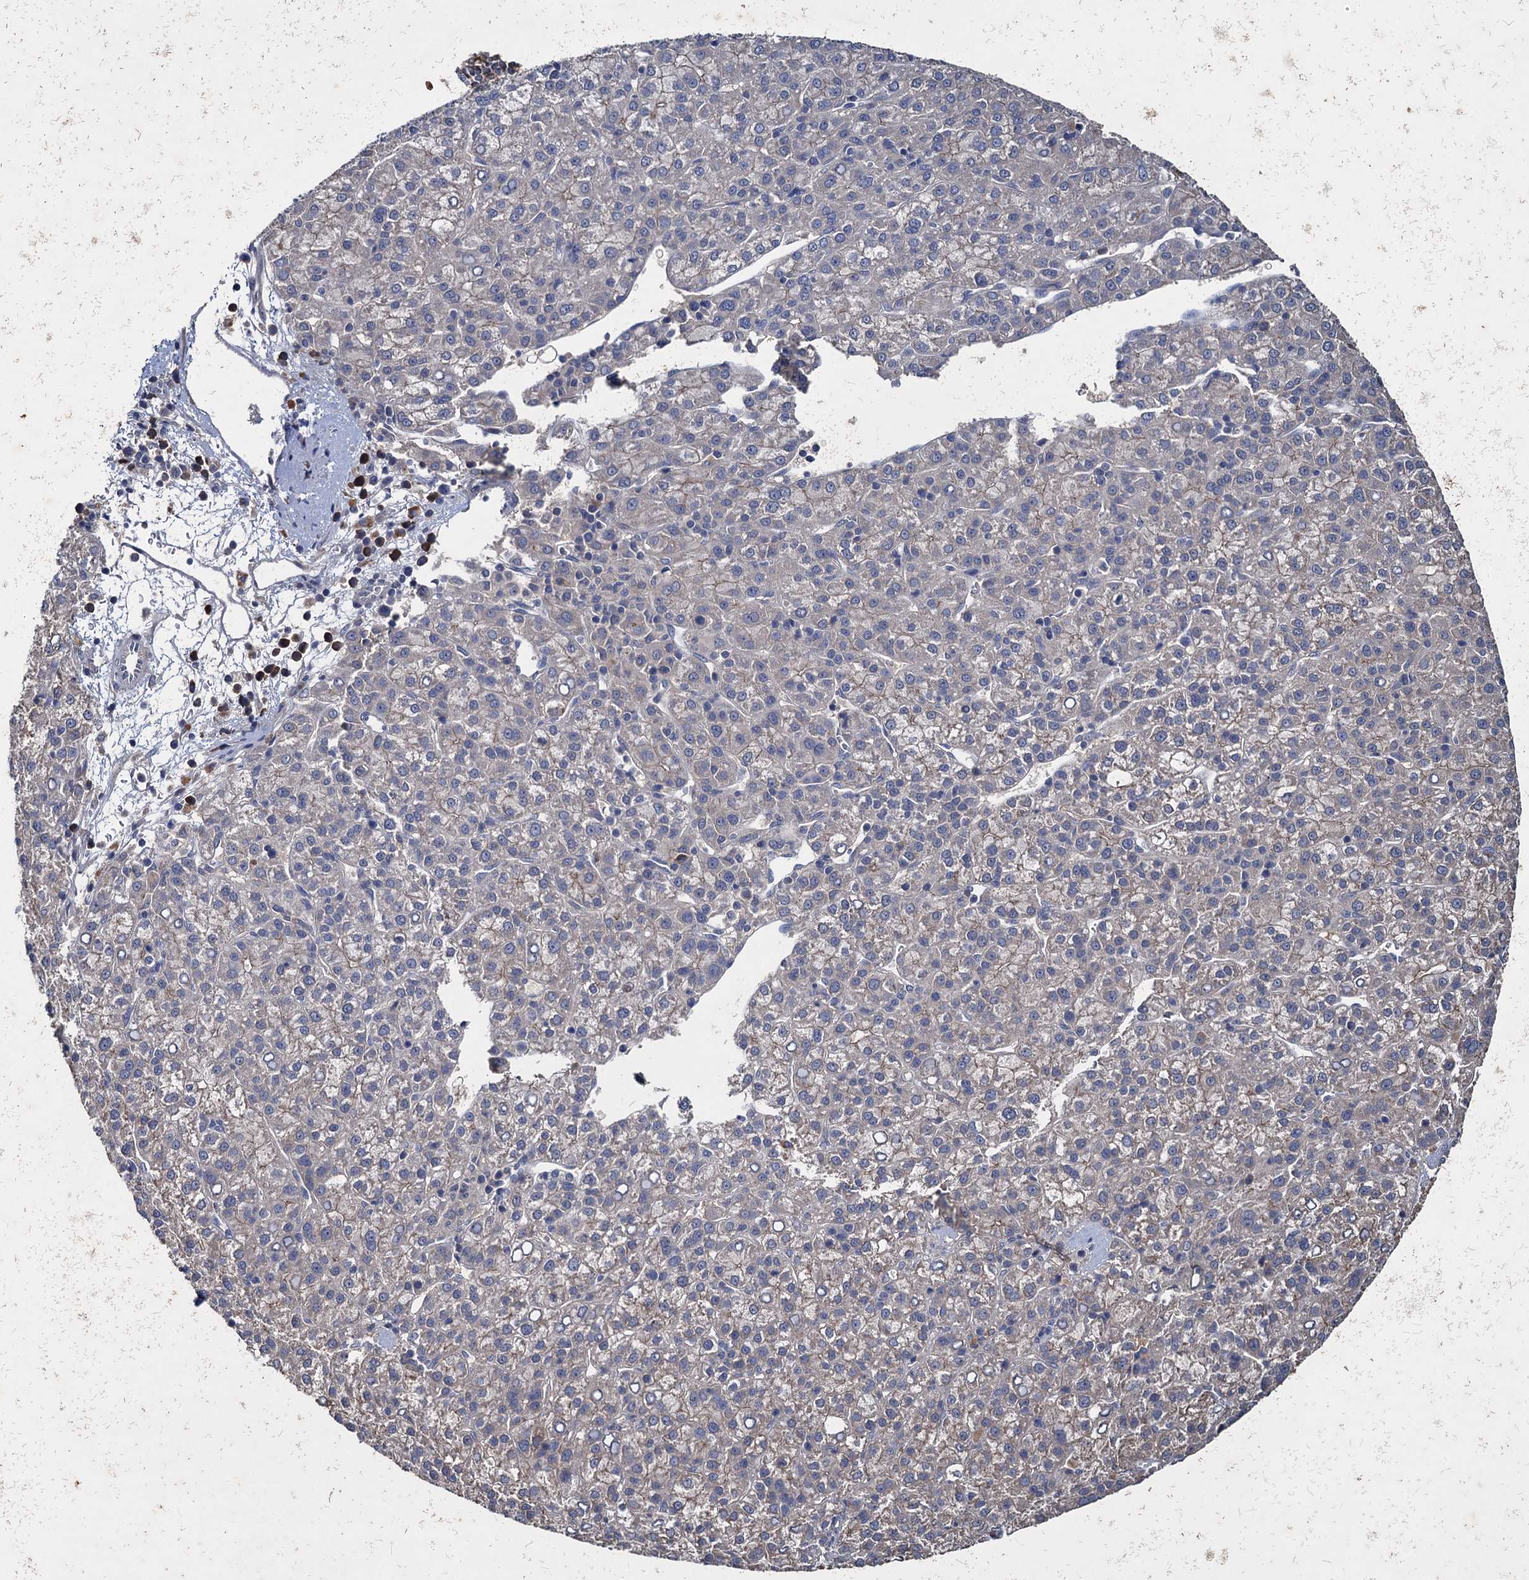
{"staining": {"intensity": "negative", "quantity": "none", "location": "none"}, "tissue": "liver cancer", "cell_type": "Tumor cells", "image_type": "cancer", "snomed": [{"axis": "morphology", "description": "Carcinoma, Hepatocellular, NOS"}, {"axis": "topography", "description": "Liver"}], "caption": "DAB immunohistochemical staining of liver hepatocellular carcinoma demonstrates no significant positivity in tumor cells.", "gene": "CCDC184", "patient": {"sex": "female", "age": 58}}